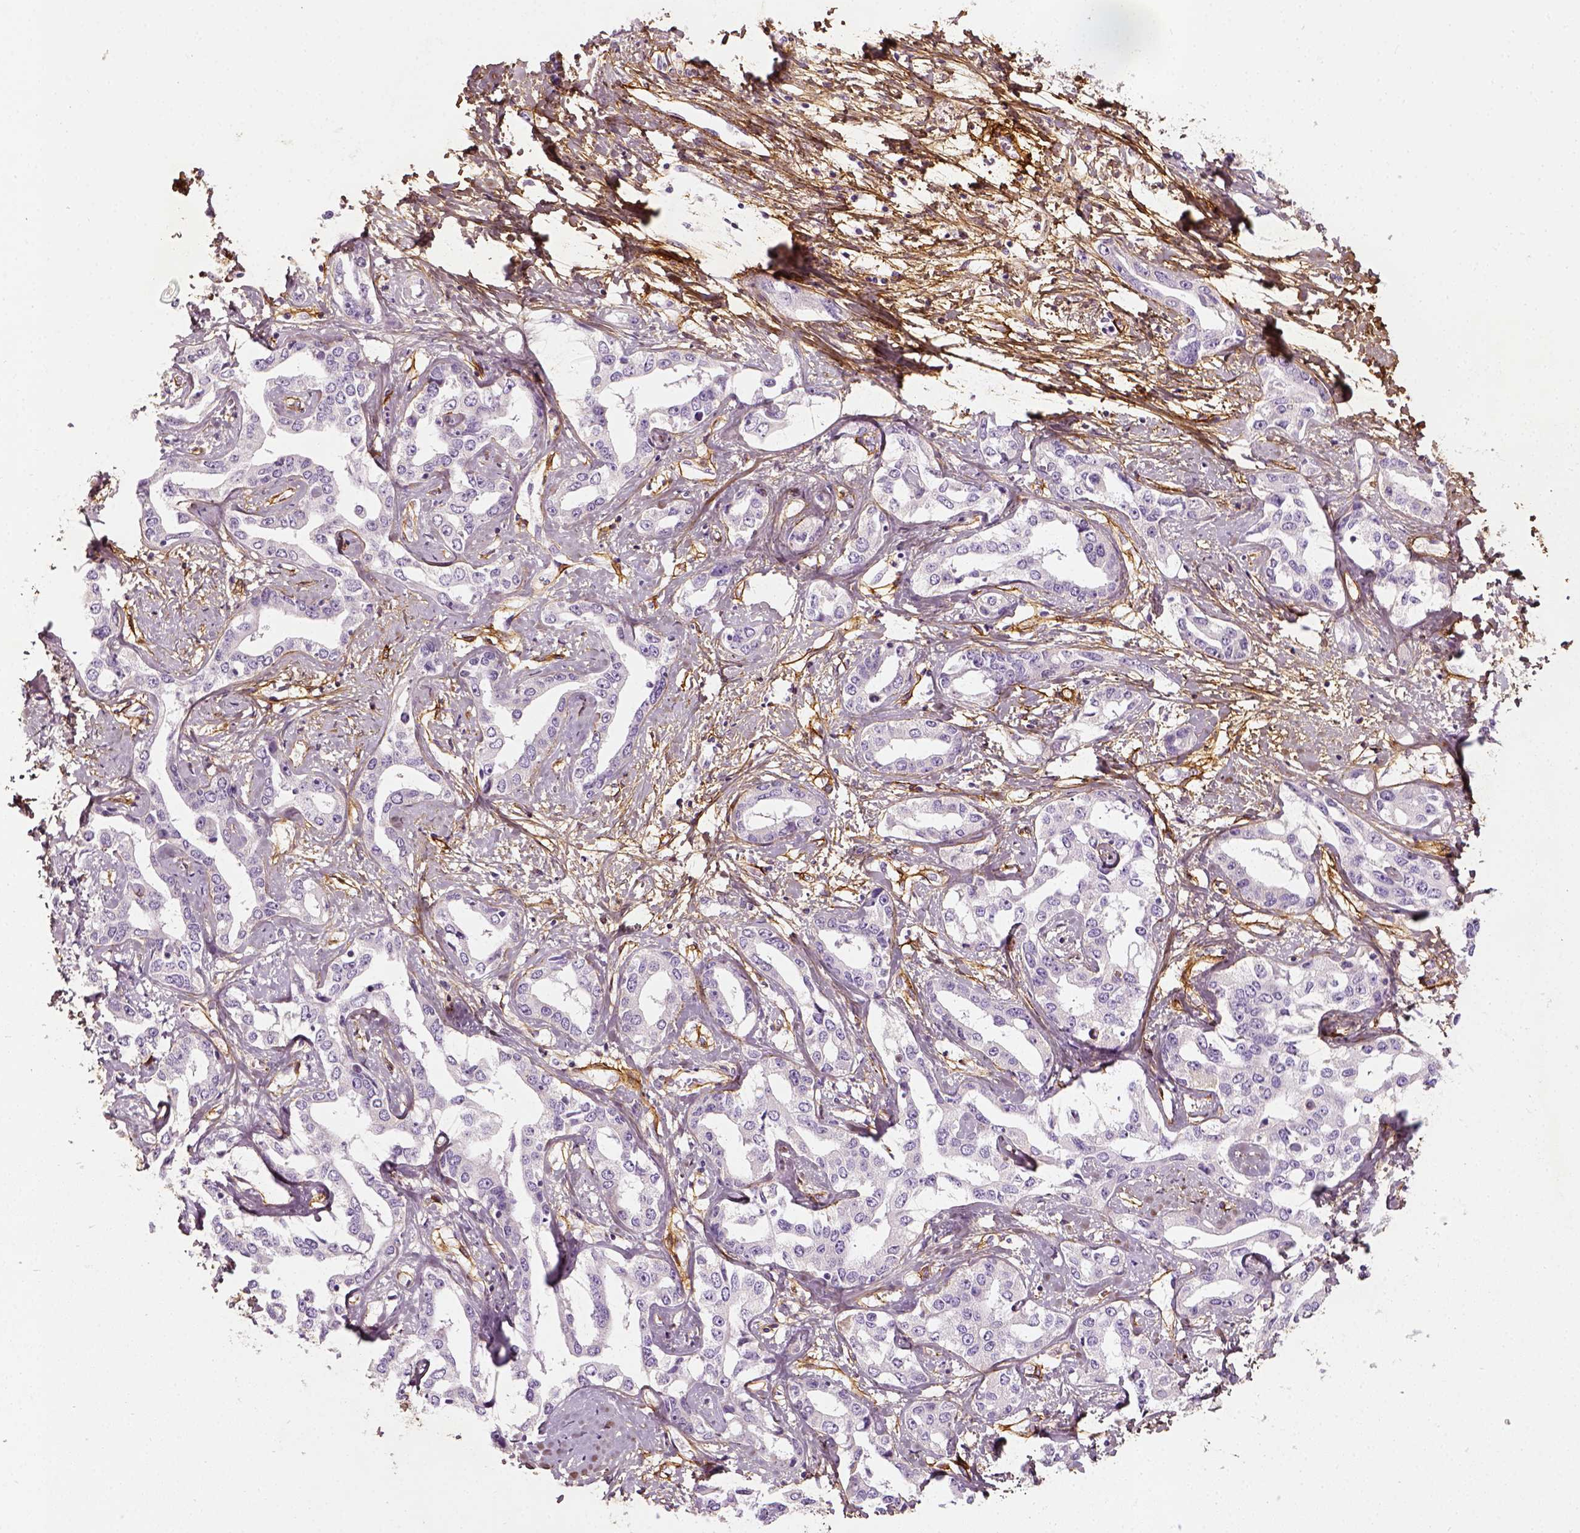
{"staining": {"intensity": "negative", "quantity": "none", "location": "none"}, "tissue": "liver cancer", "cell_type": "Tumor cells", "image_type": "cancer", "snomed": [{"axis": "morphology", "description": "Cholangiocarcinoma"}, {"axis": "topography", "description": "Liver"}], "caption": "There is no significant staining in tumor cells of liver cancer.", "gene": "COL6A2", "patient": {"sex": "male", "age": 59}}